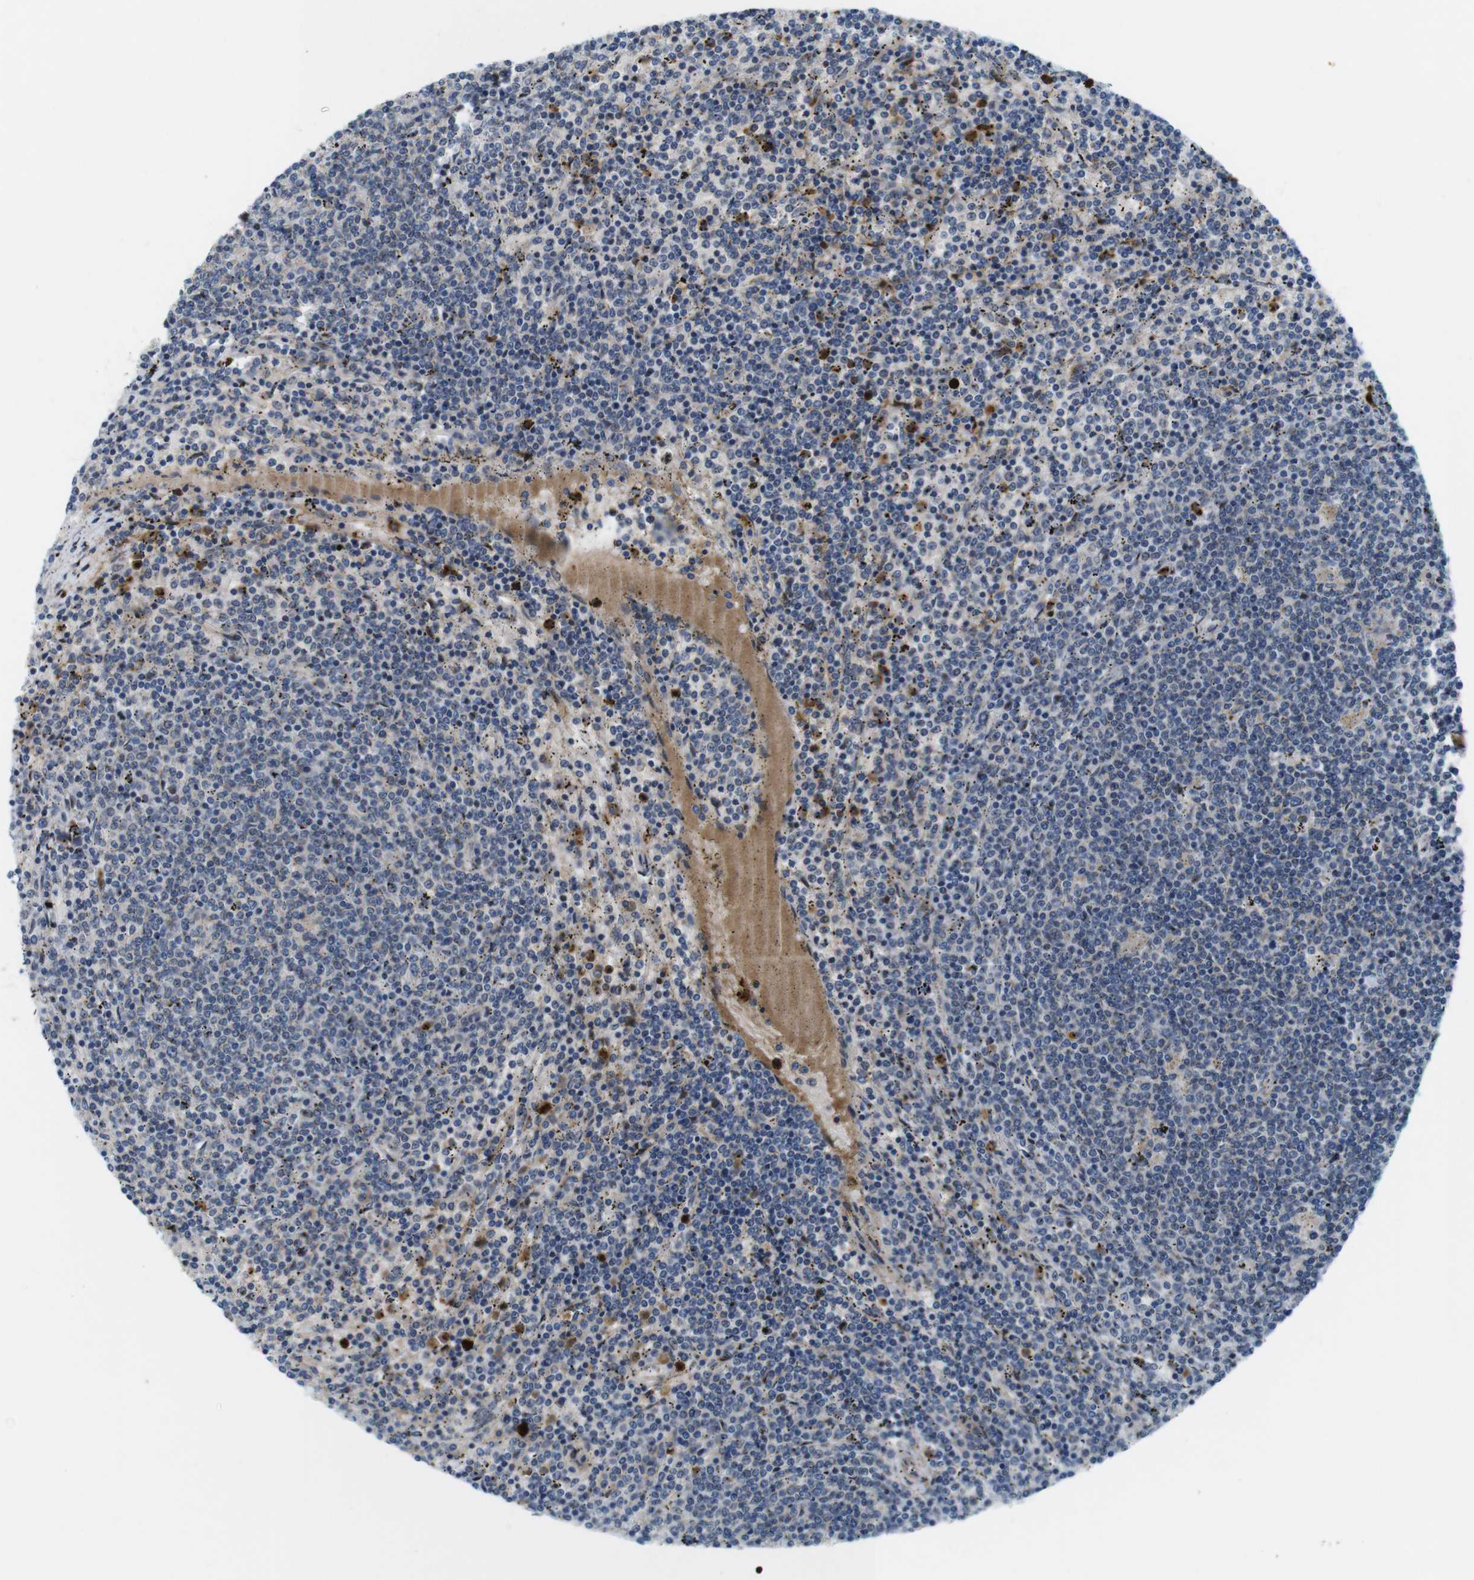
{"staining": {"intensity": "weak", "quantity": "<25%", "location": "cytoplasmic/membranous"}, "tissue": "lymphoma", "cell_type": "Tumor cells", "image_type": "cancer", "snomed": [{"axis": "morphology", "description": "Malignant lymphoma, non-Hodgkin's type, Low grade"}, {"axis": "topography", "description": "Spleen"}], "caption": "Immunohistochemistry micrograph of lymphoma stained for a protein (brown), which exhibits no expression in tumor cells. (Brightfield microscopy of DAB IHC at high magnification).", "gene": "ZDHHC3", "patient": {"sex": "female", "age": 50}}